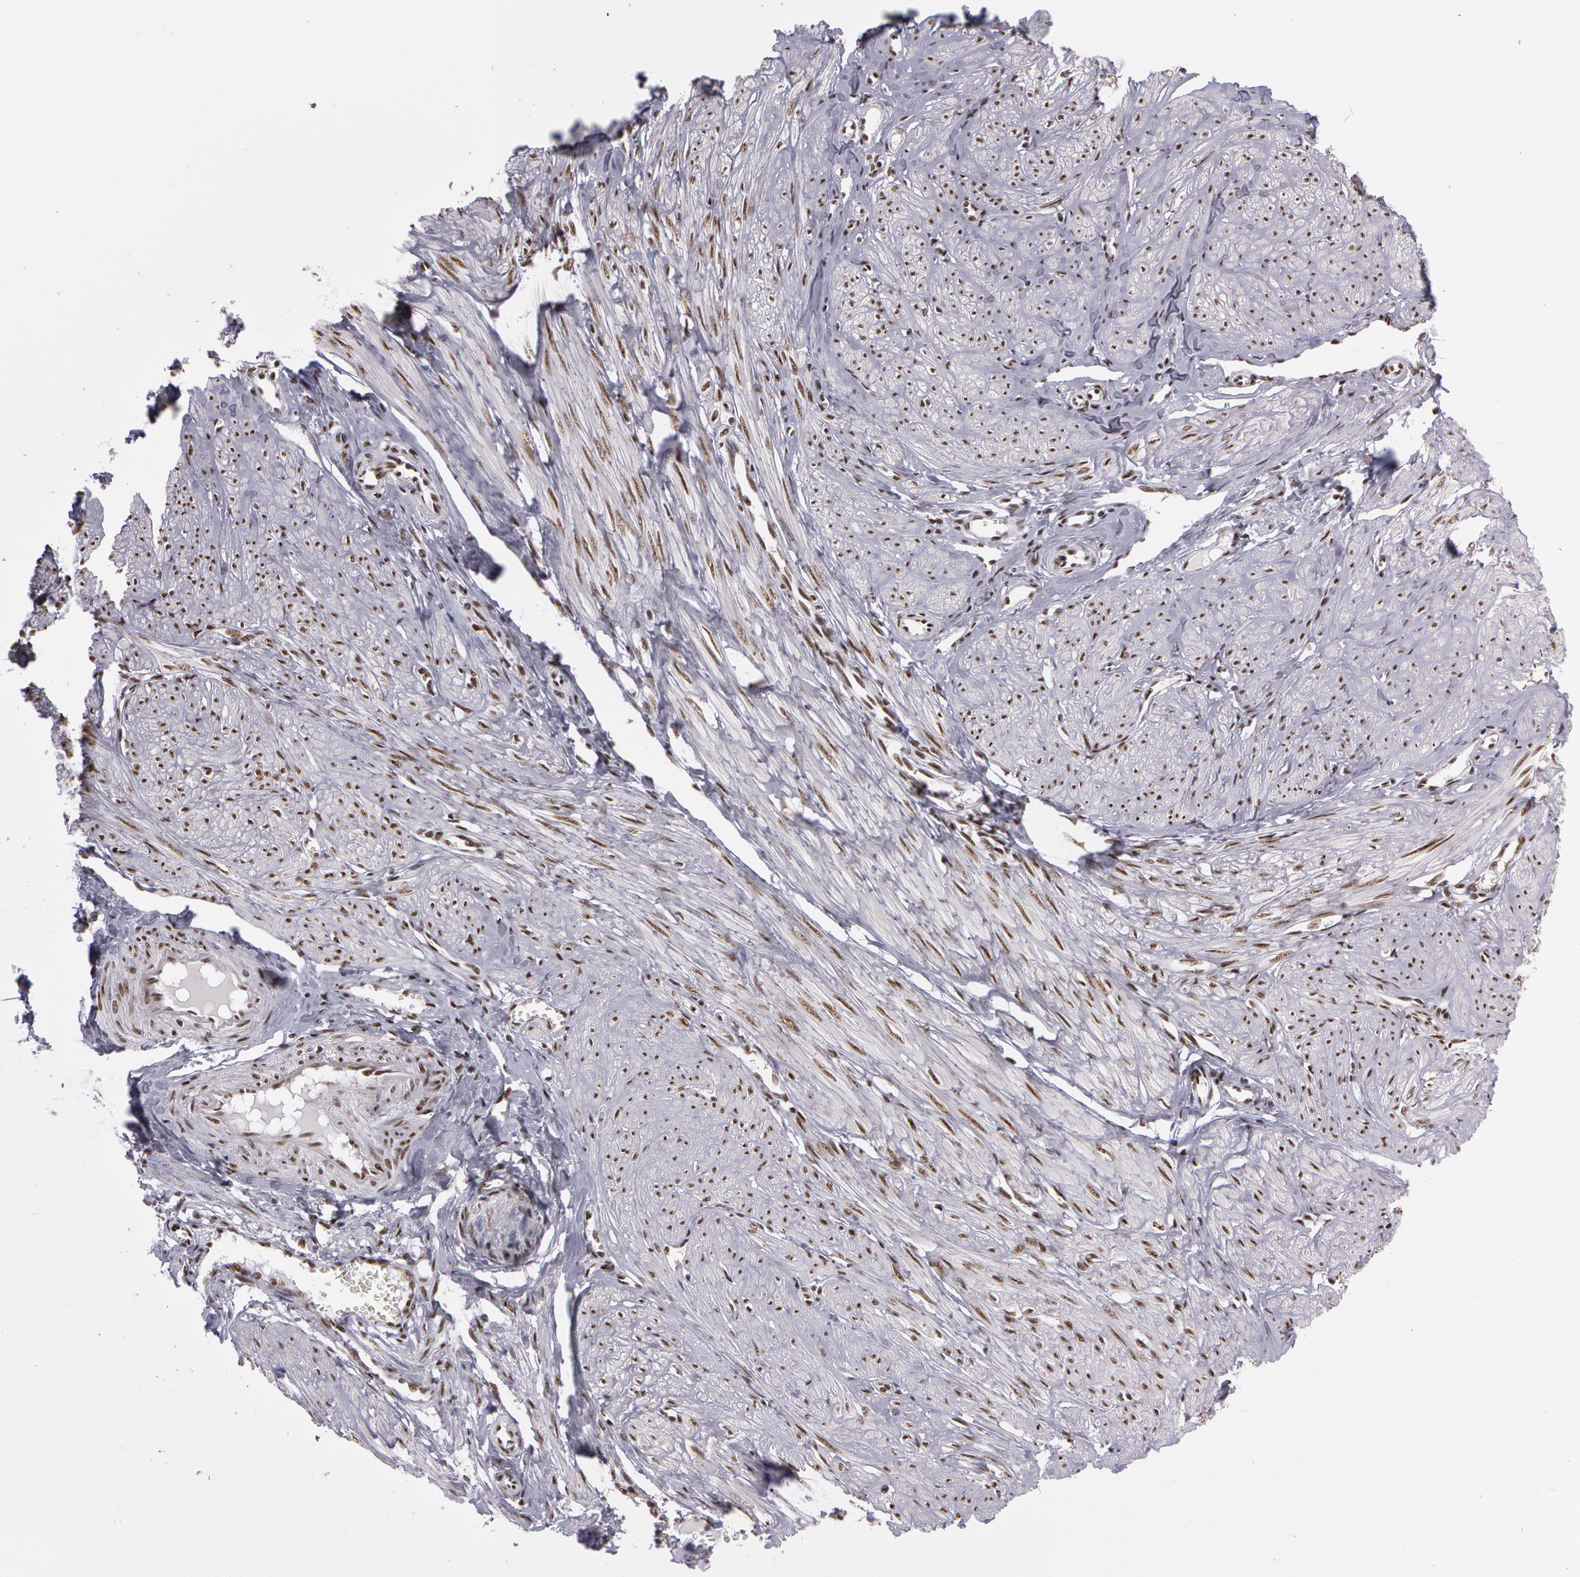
{"staining": {"intensity": "moderate", "quantity": ">75%", "location": "nuclear"}, "tissue": "smooth muscle", "cell_type": "Smooth muscle cells", "image_type": "normal", "snomed": [{"axis": "morphology", "description": "Normal tissue, NOS"}, {"axis": "topography", "description": "Uterus"}], "caption": "Human smooth muscle stained for a protein (brown) reveals moderate nuclear positive expression in approximately >75% of smooth muscle cells.", "gene": "PNN", "patient": {"sex": "female", "age": 45}}